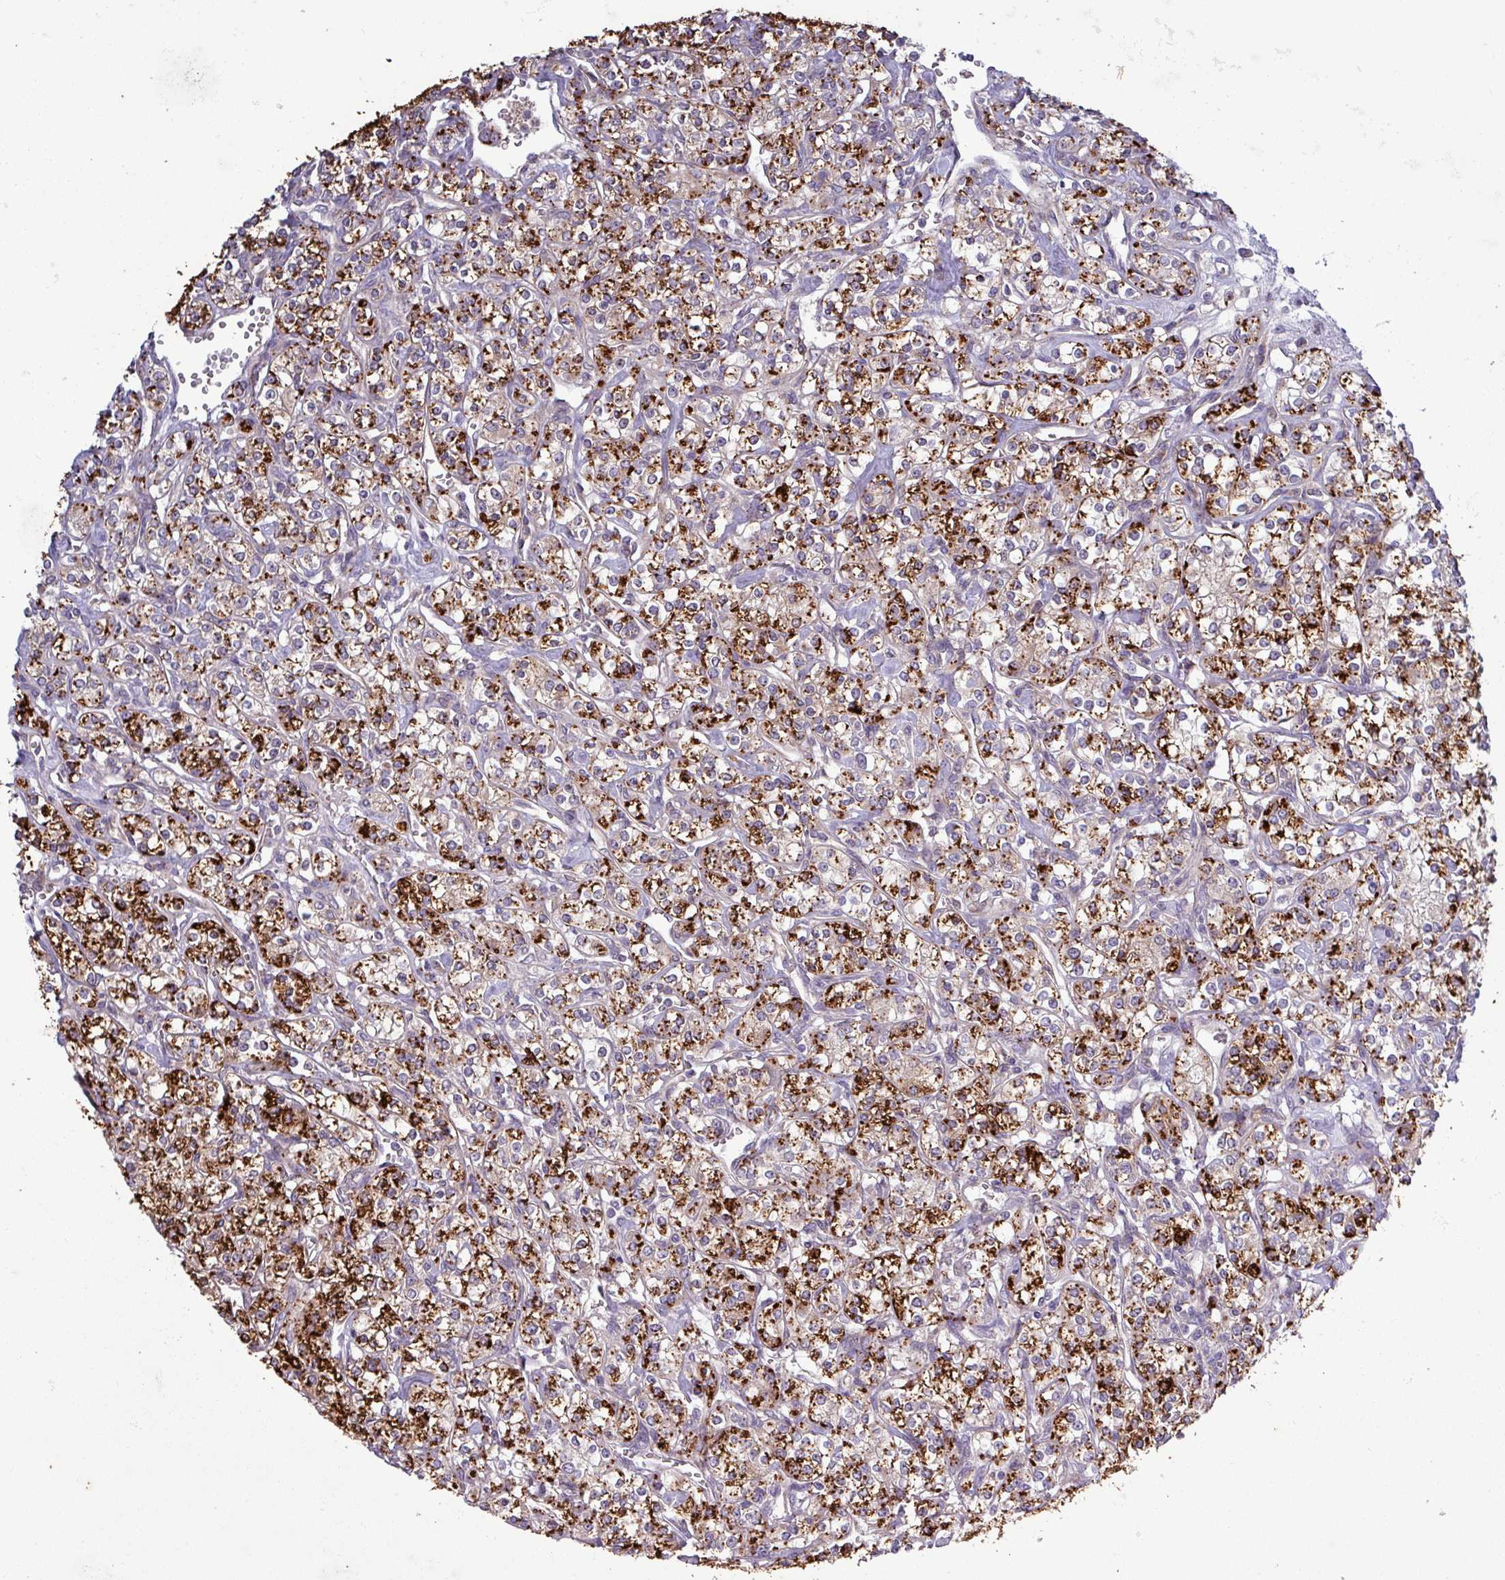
{"staining": {"intensity": "strong", "quantity": ">75%", "location": "cytoplasmic/membranous"}, "tissue": "renal cancer", "cell_type": "Tumor cells", "image_type": "cancer", "snomed": [{"axis": "morphology", "description": "Adenocarcinoma, NOS"}, {"axis": "topography", "description": "Kidney"}], "caption": "Human renal cancer (adenocarcinoma) stained with a brown dye shows strong cytoplasmic/membranous positive staining in about >75% of tumor cells.", "gene": "PLIN2", "patient": {"sex": "male", "age": 77}}